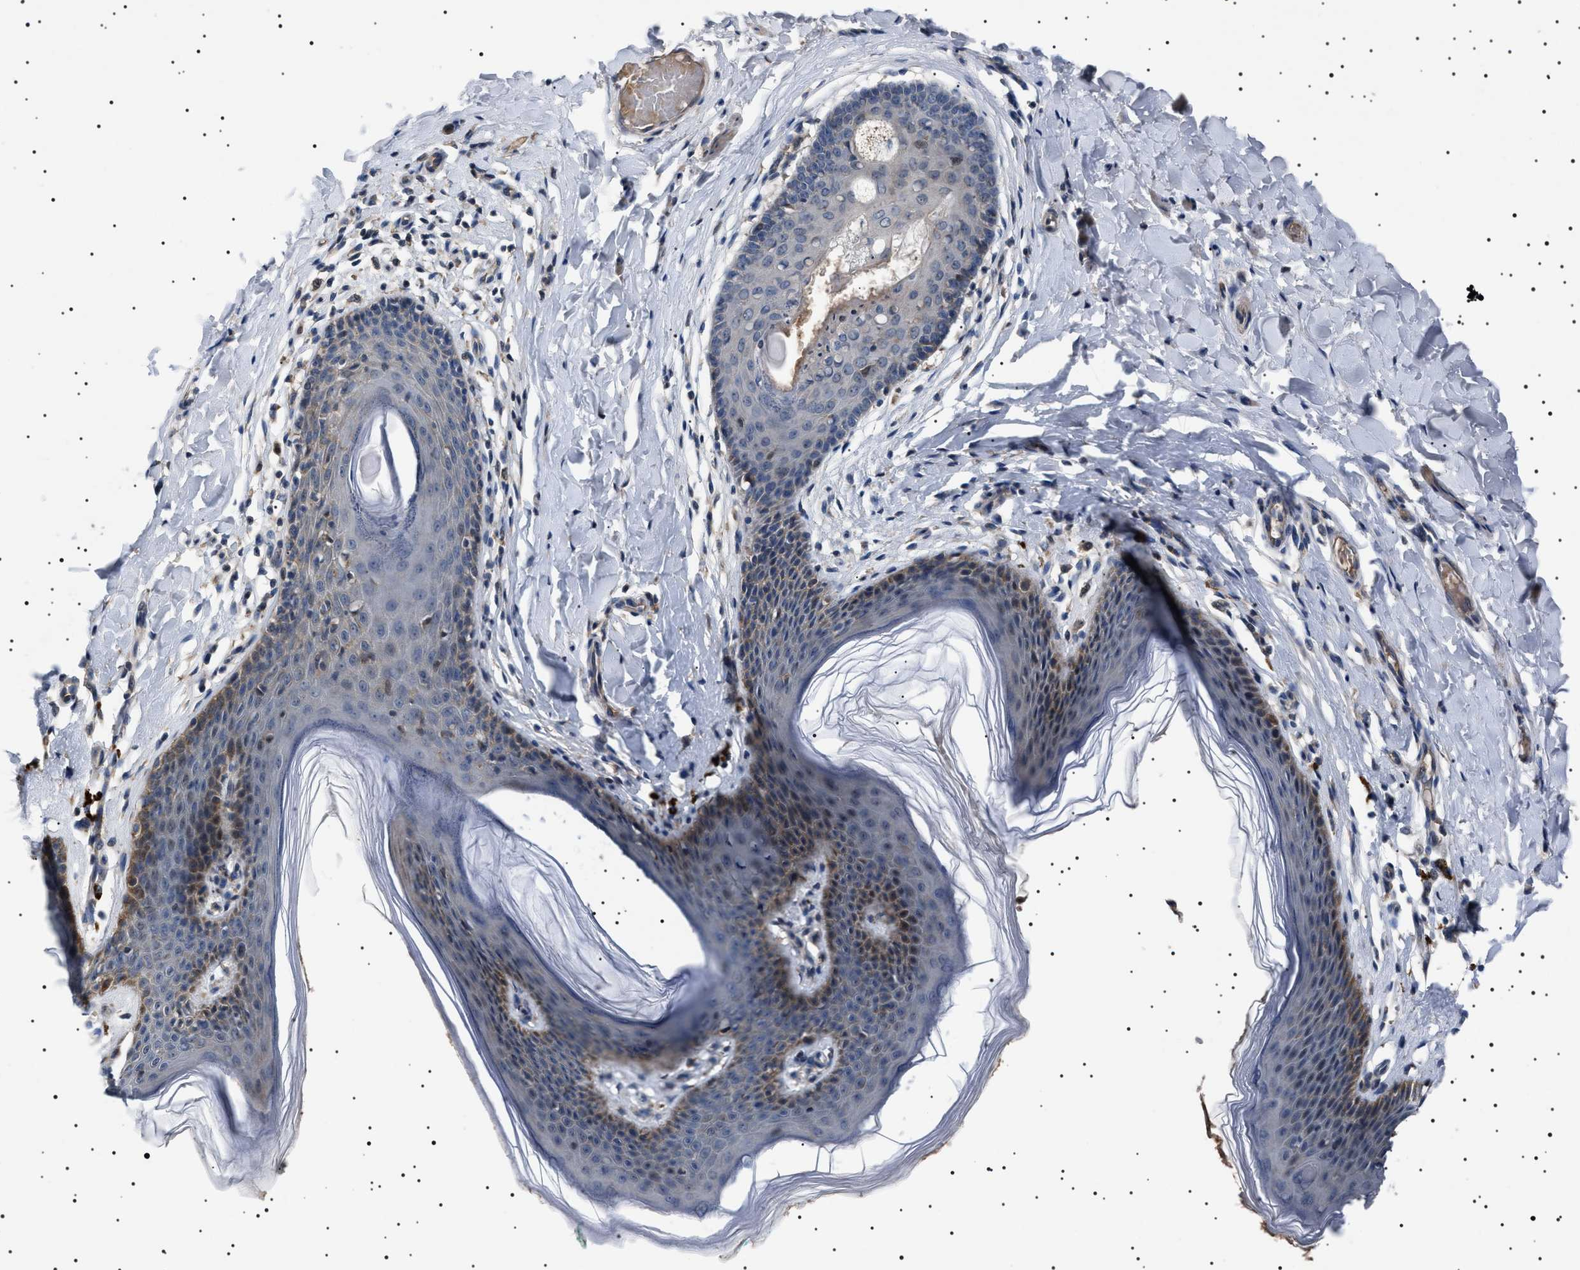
{"staining": {"intensity": "moderate", "quantity": "<25%", "location": "cytoplasmic/membranous,nuclear"}, "tissue": "skin", "cell_type": "Epidermal cells", "image_type": "normal", "snomed": [{"axis": "morphology", "description": "Normal tissue, NOS"}, {"axis": "topography", "description": "Vulva"}], "caption": "Unremarkable skin was stained to show a protein in brown. There is low levels of moderate cytoplasmic/membranous,nuclear staining in about <25% of epidermal cells.", "gene": "PTRH1", "patient": {"sex": "female", "age": 66}}